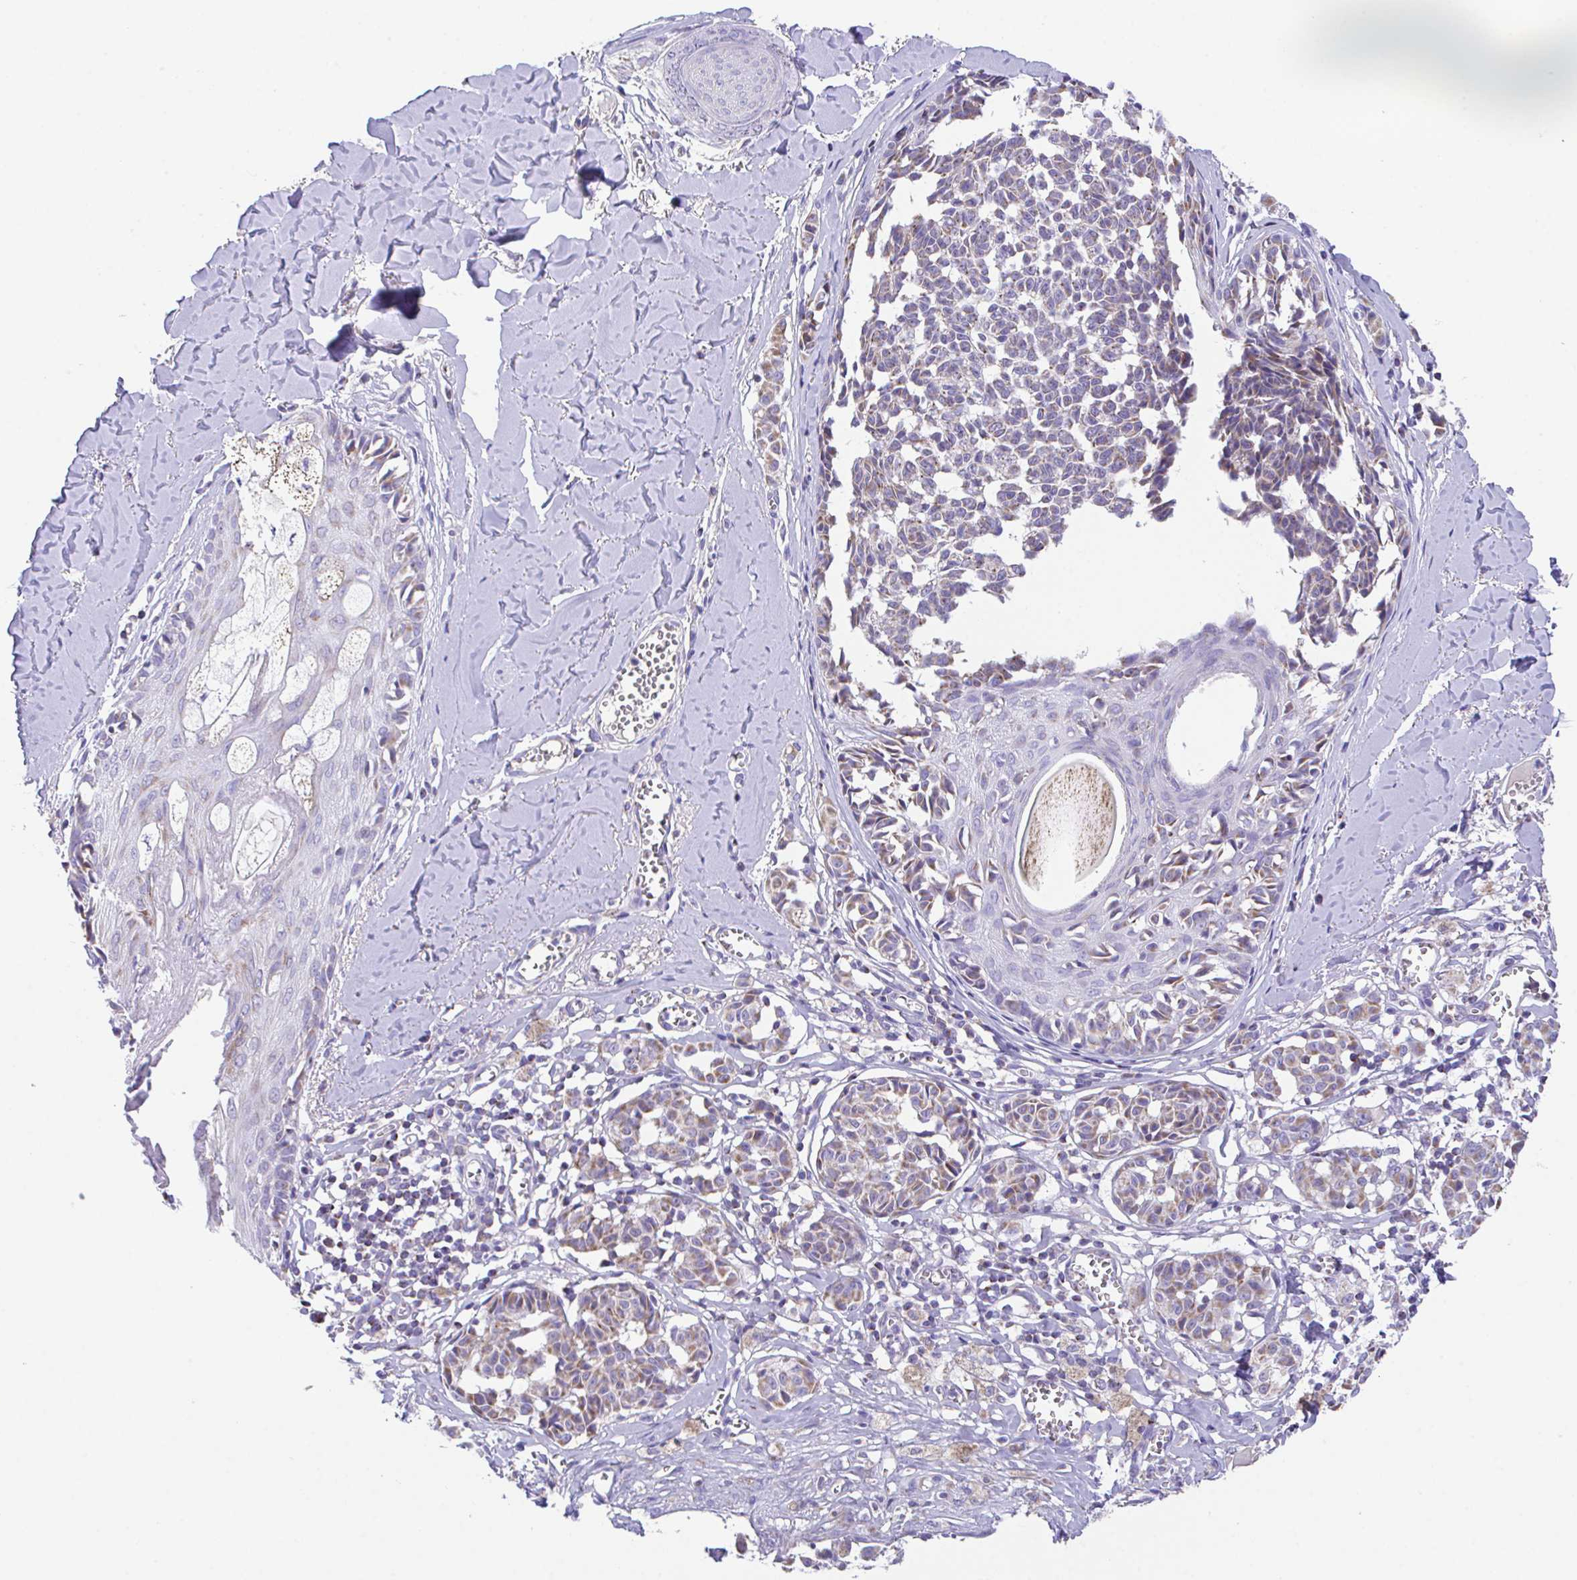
{"staining": {"intensity": "weak", "quantity": "25%-75%", "location": "cytoplasmic/membranous"}, "tissue": "melanoma", "cell_type": "Tumor cells", "image_type": "cancer", "snomed": [{"axis": "morphology", "description": "Malignant melanoma, NOS"}, {"axis": "topography", "description": "Skin"}], "caption": "A micrograph of malignant melanoma stained for a protein demonstrates weak cytoplasmic/membranous brown staining in tumor cells.", "gene": "PCMTD2", "patient": {"sex": "female", "age": 43}}